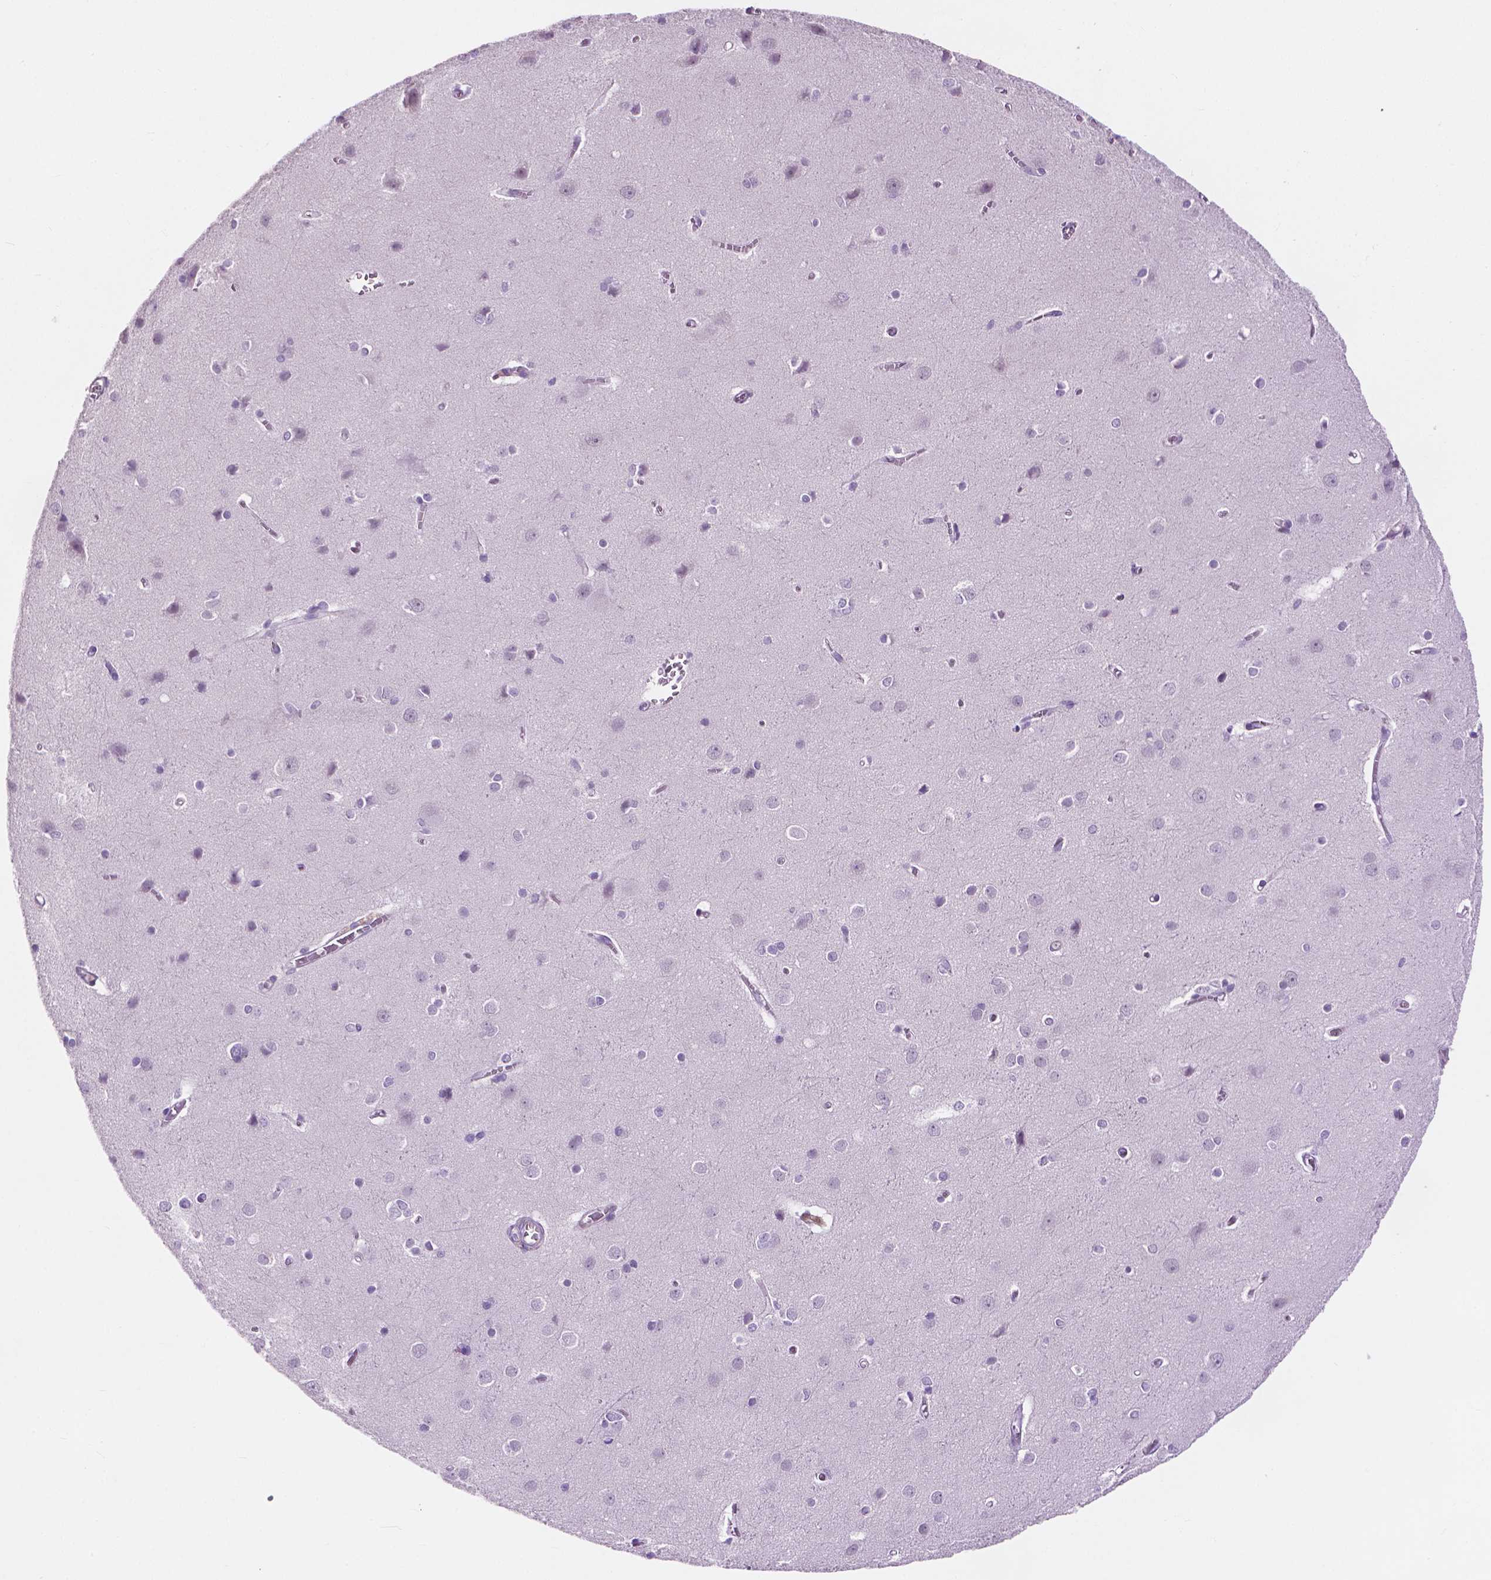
{"staining": {"intensity": "negative", "quantity": "none", "location": "none"}, "tissue": "cerebral cortex", "cell_type": "Endothelial cells", "image_type": "normal", "snomed": [{"axis": "morphology", "description": "Normal tissue, NOS"}, {"axis": "topography", "description": "Cerebral cortex"}], "caption": "Endothelial cells show no significant protein expression in normal cerebral cortex. (DAB IHC, high magnification).", "gene": "KRT73", "patient": {"sex": "male", "age": 37}}